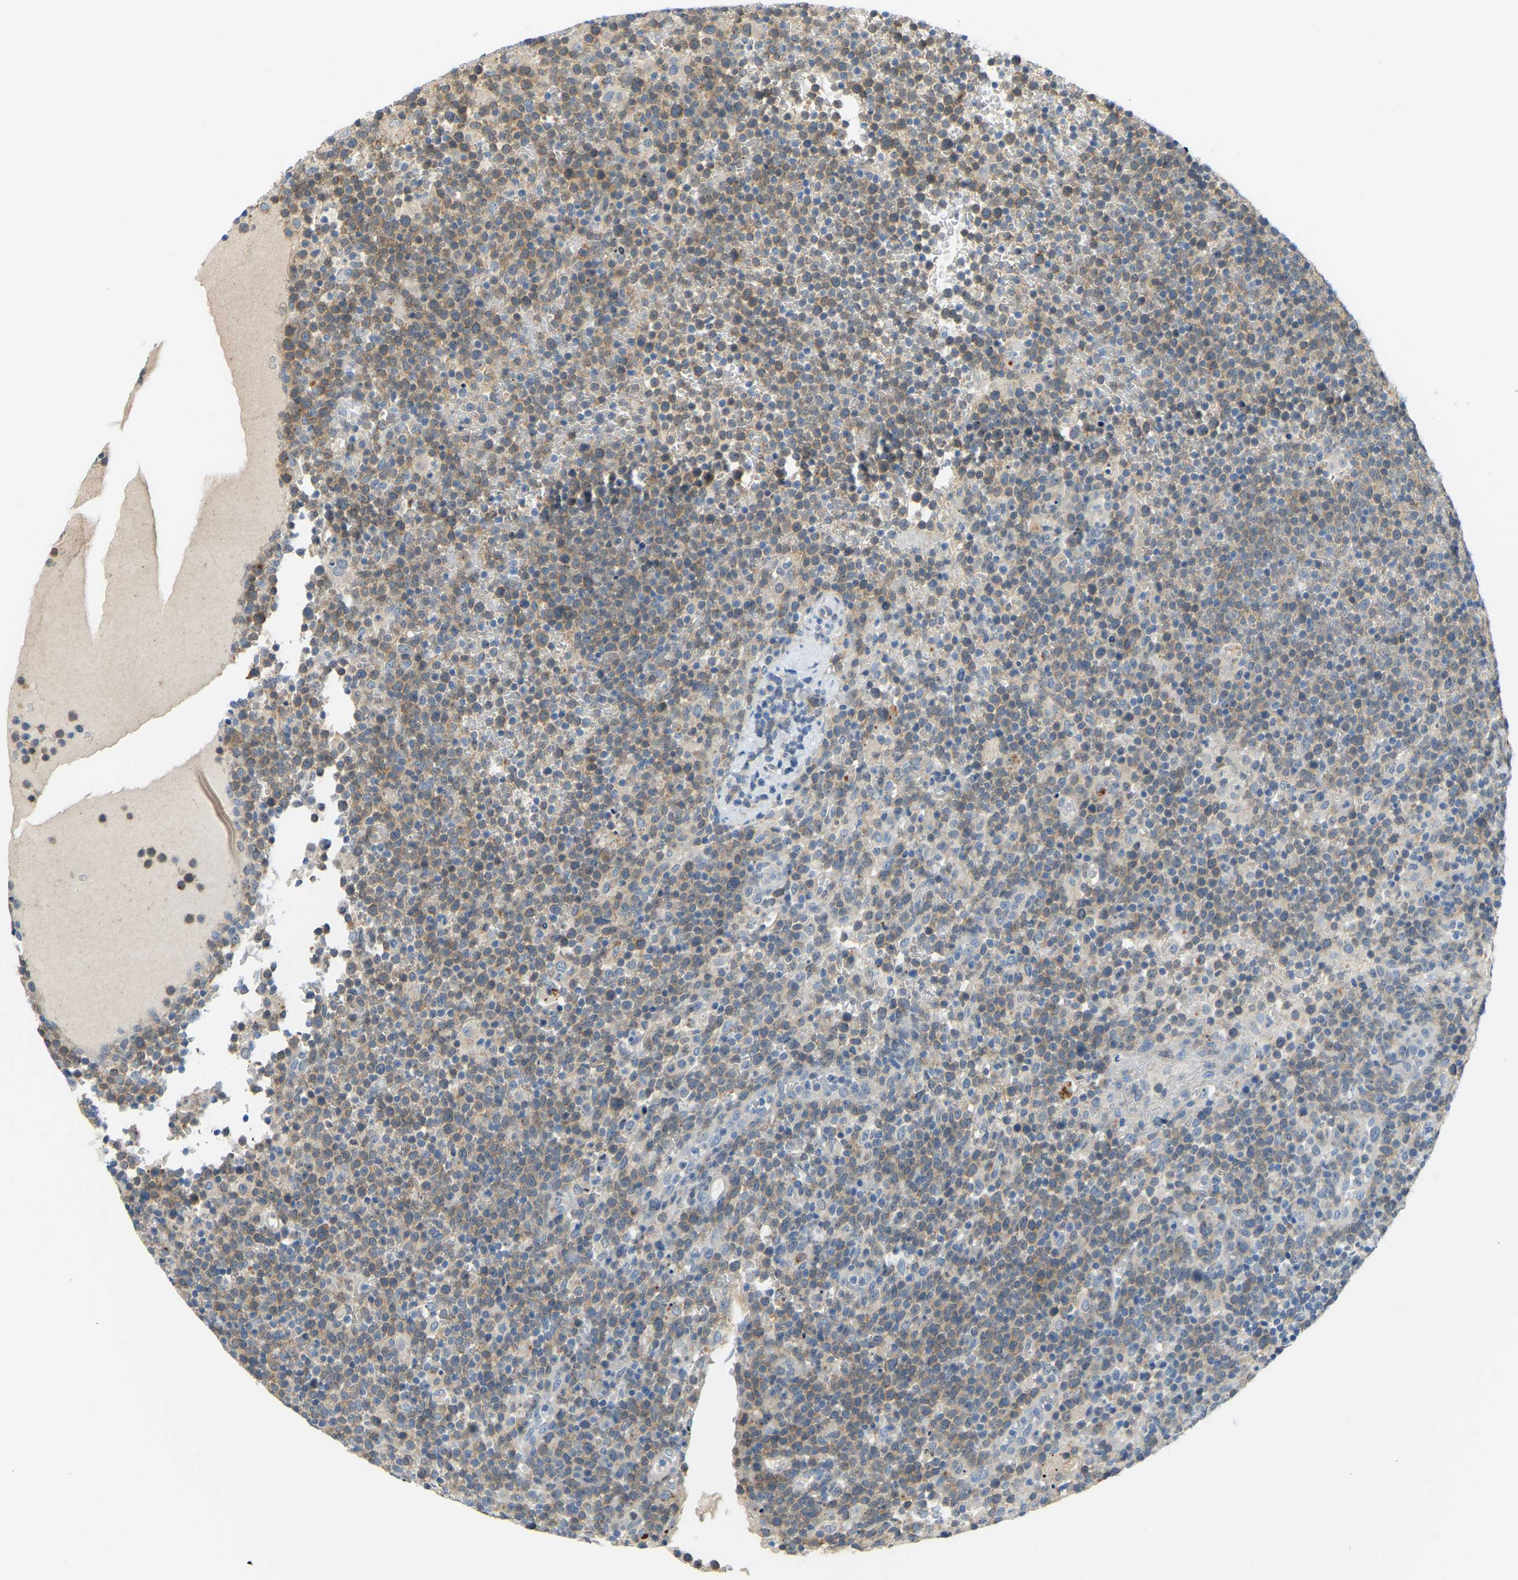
{"staining": {"intensity": "moderate", "quantity": ">75%", "location": "cytoplasmic/membranous"}, "tissue": "lymphoma", "cell_type": "Tumor cells", "image_type": "cancer", "snomed": [{"axis": "morphology", "description": "Malignant lymphoma, non-Hodgkin's type, High grade"}, {"axis": "topography", "description": "Lymph node"}], "caption": "Protein analysis of malignant lymphoma, non-Hodgkin's type (high-grade) tissue displays moderate cytoplasmic/membranous staining in approximately >75% of tumor cells.", "gene": "NME8", "patient": {"sex": "male", "age": 61}}